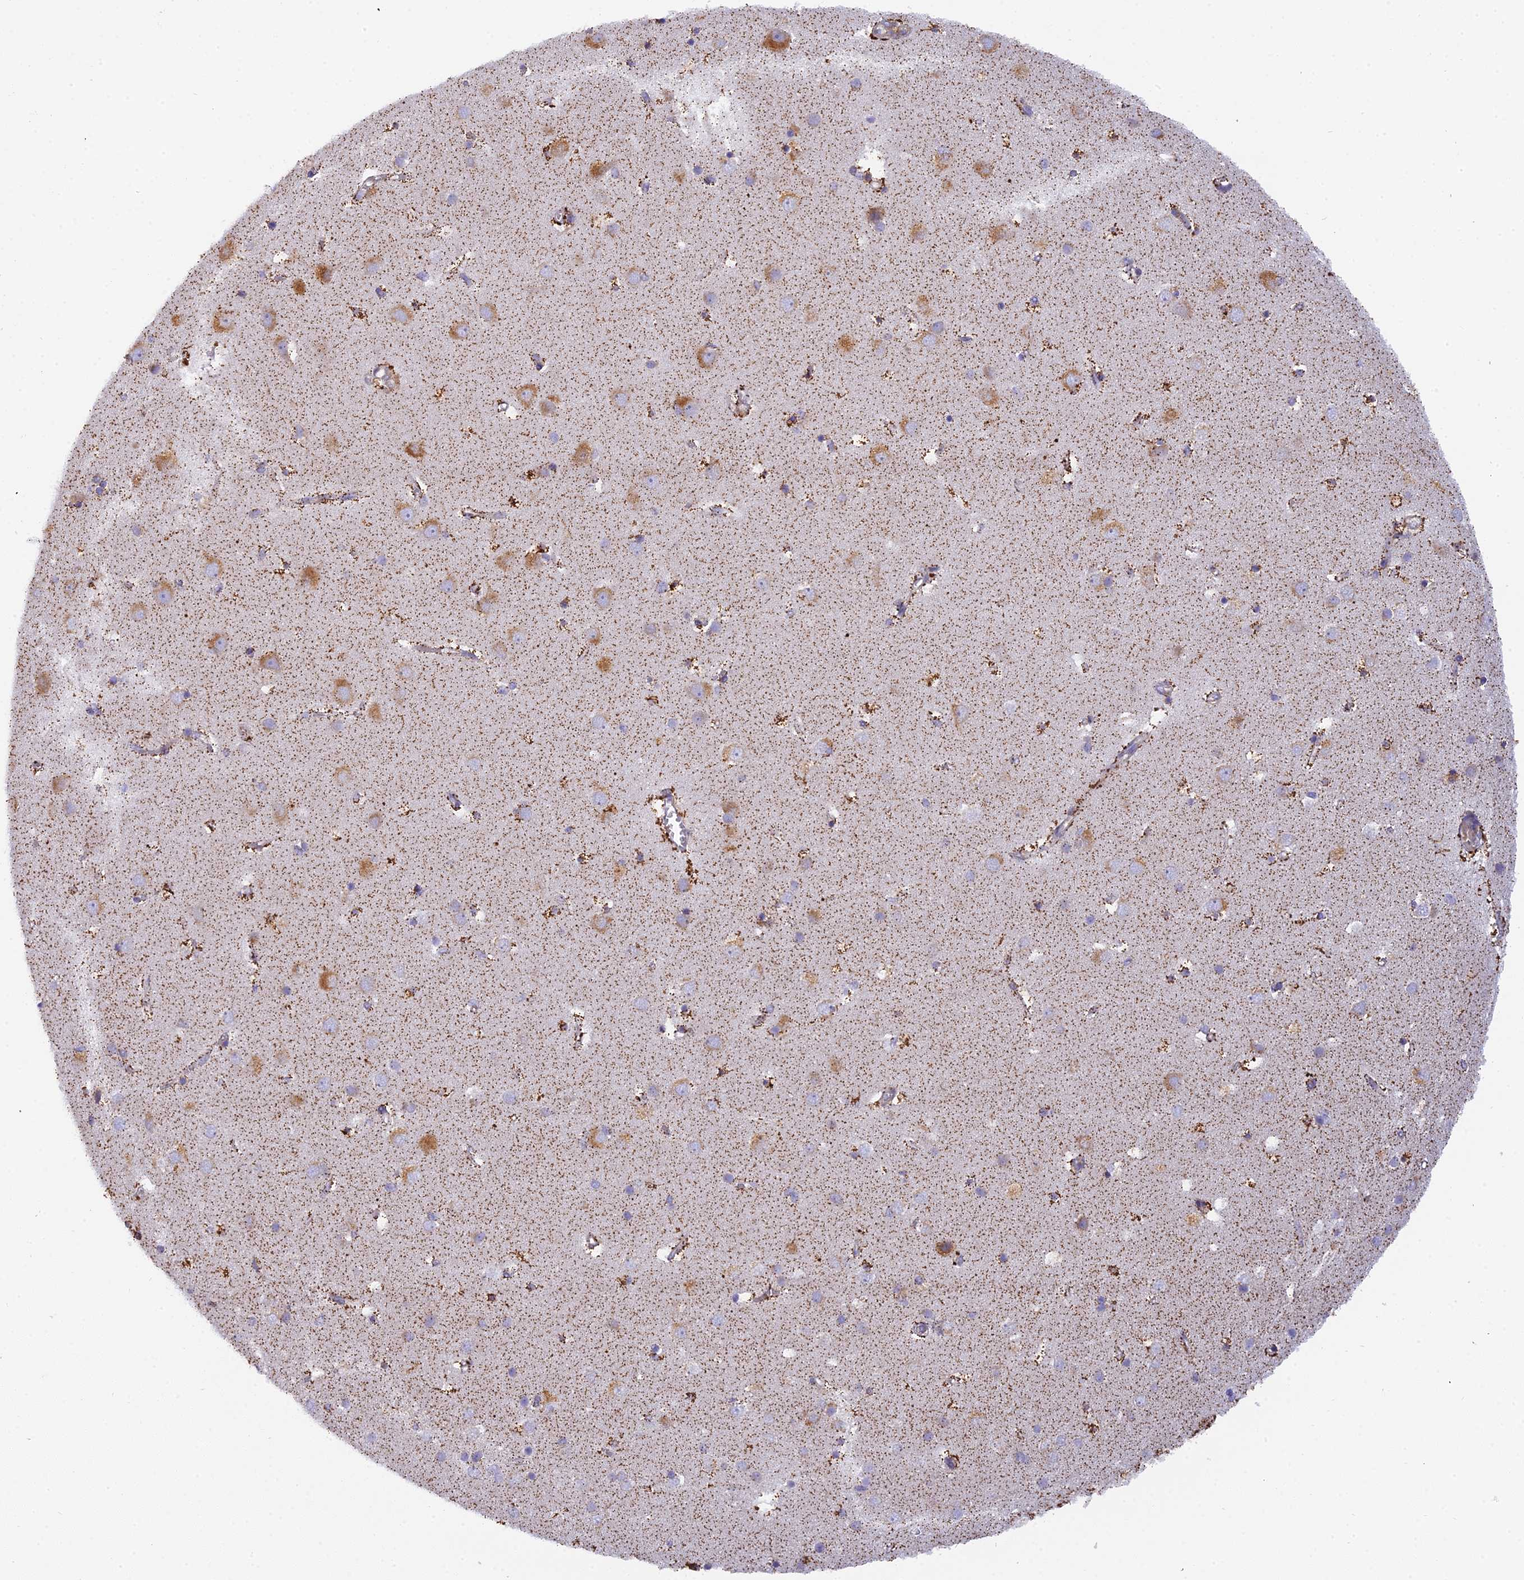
{"staining": {"intensity": "moderate", "quantity": ">75%", "location": "cytoplasmic/membranous"}, "tissue": "cerebral cortex", "cell_type": "Endothelial cells", "image_type": "normal", "snomed": [{"axis": "morphology", "description": "Normal tissue, NOS"}, {"axis": "topography", "description": "Cerebral cortex"}], "caption": "DAB (3,3'-diaminobenzidine) immunohistochemical staining of benign cerebral cortex reveals moderate cytoplasmic/membranous protein expression in approximately >75% of endothelial cells.", "gene": "CLCN7", "patient": {"sex": "male", "age": 54}}